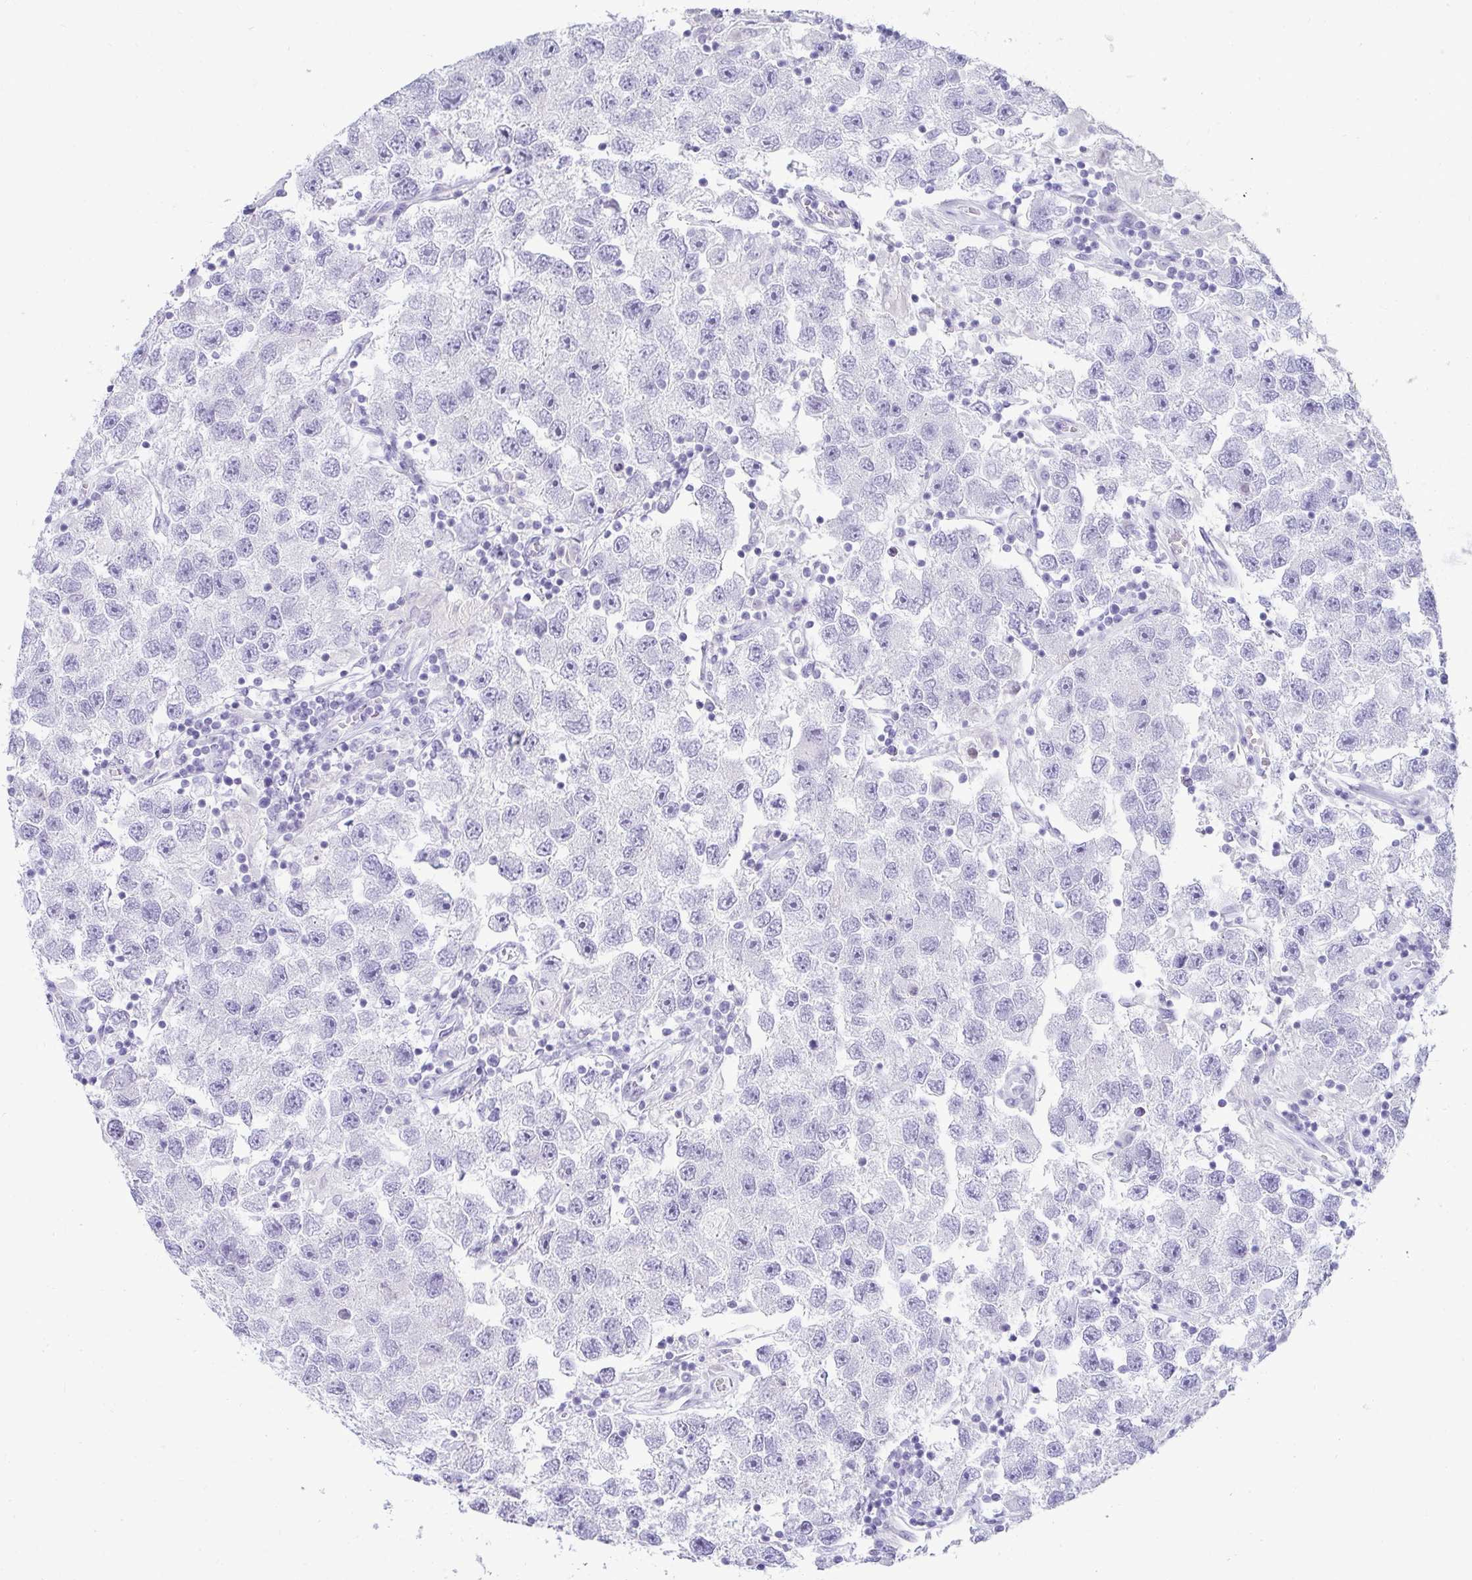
{"staining": {"intensity": "negative", "quantity": "none", "location": "none"}, "tissue": "testis cancer", "cell_type": "Tumor cells", "image_type": "cancer", "snomed": [{"axis": "morphology", "description": "Seminoma, NOS"}, {"axis": "topography", "description": "Testis"}], "caption": "Protein analysis of seminoma (testis) shows no significant positivity in tumor cells.", "gene": "HSPB6", "patient": {"sex": "male", "age": 26}}